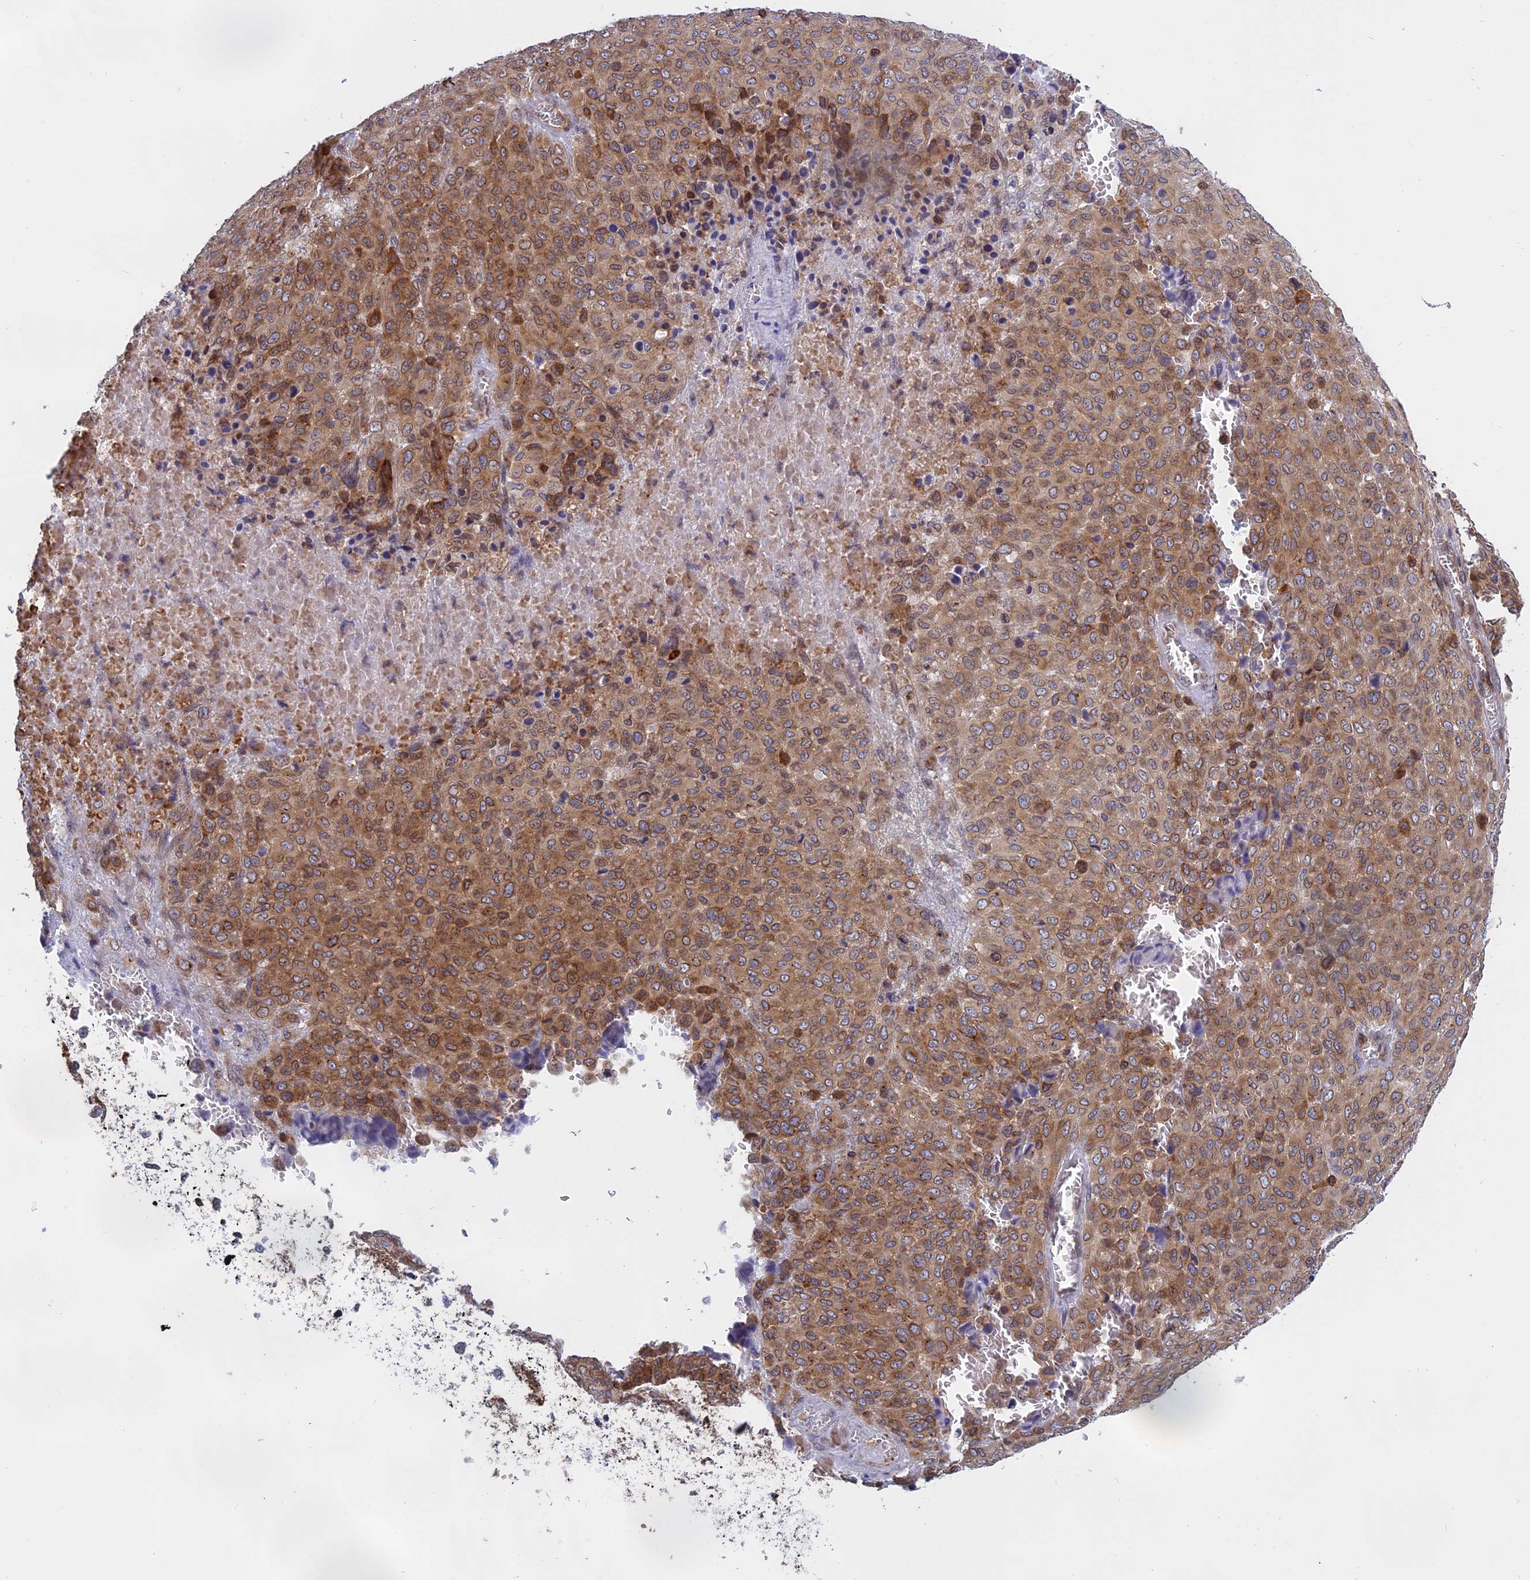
{"staining": {"intensity": "moderate", "quantity": ">75%", "location": "cytoplasmic/membranous"}, "tissue": "melanoma", "cell_type": "Tumor cells", "image_type": "cancer", "snomed": [{"axis": "morphology", "description": "Malignant melanoma, Metastatic site"}, {"axis": "topography", "description": "Skin"}], "caption": "Melanoma stained for a protein shows moderate cytoplasmic/membranous positivity in tumor cells.", "gene": "NAA10", "patient": {"sex": "female", "age": 81}}